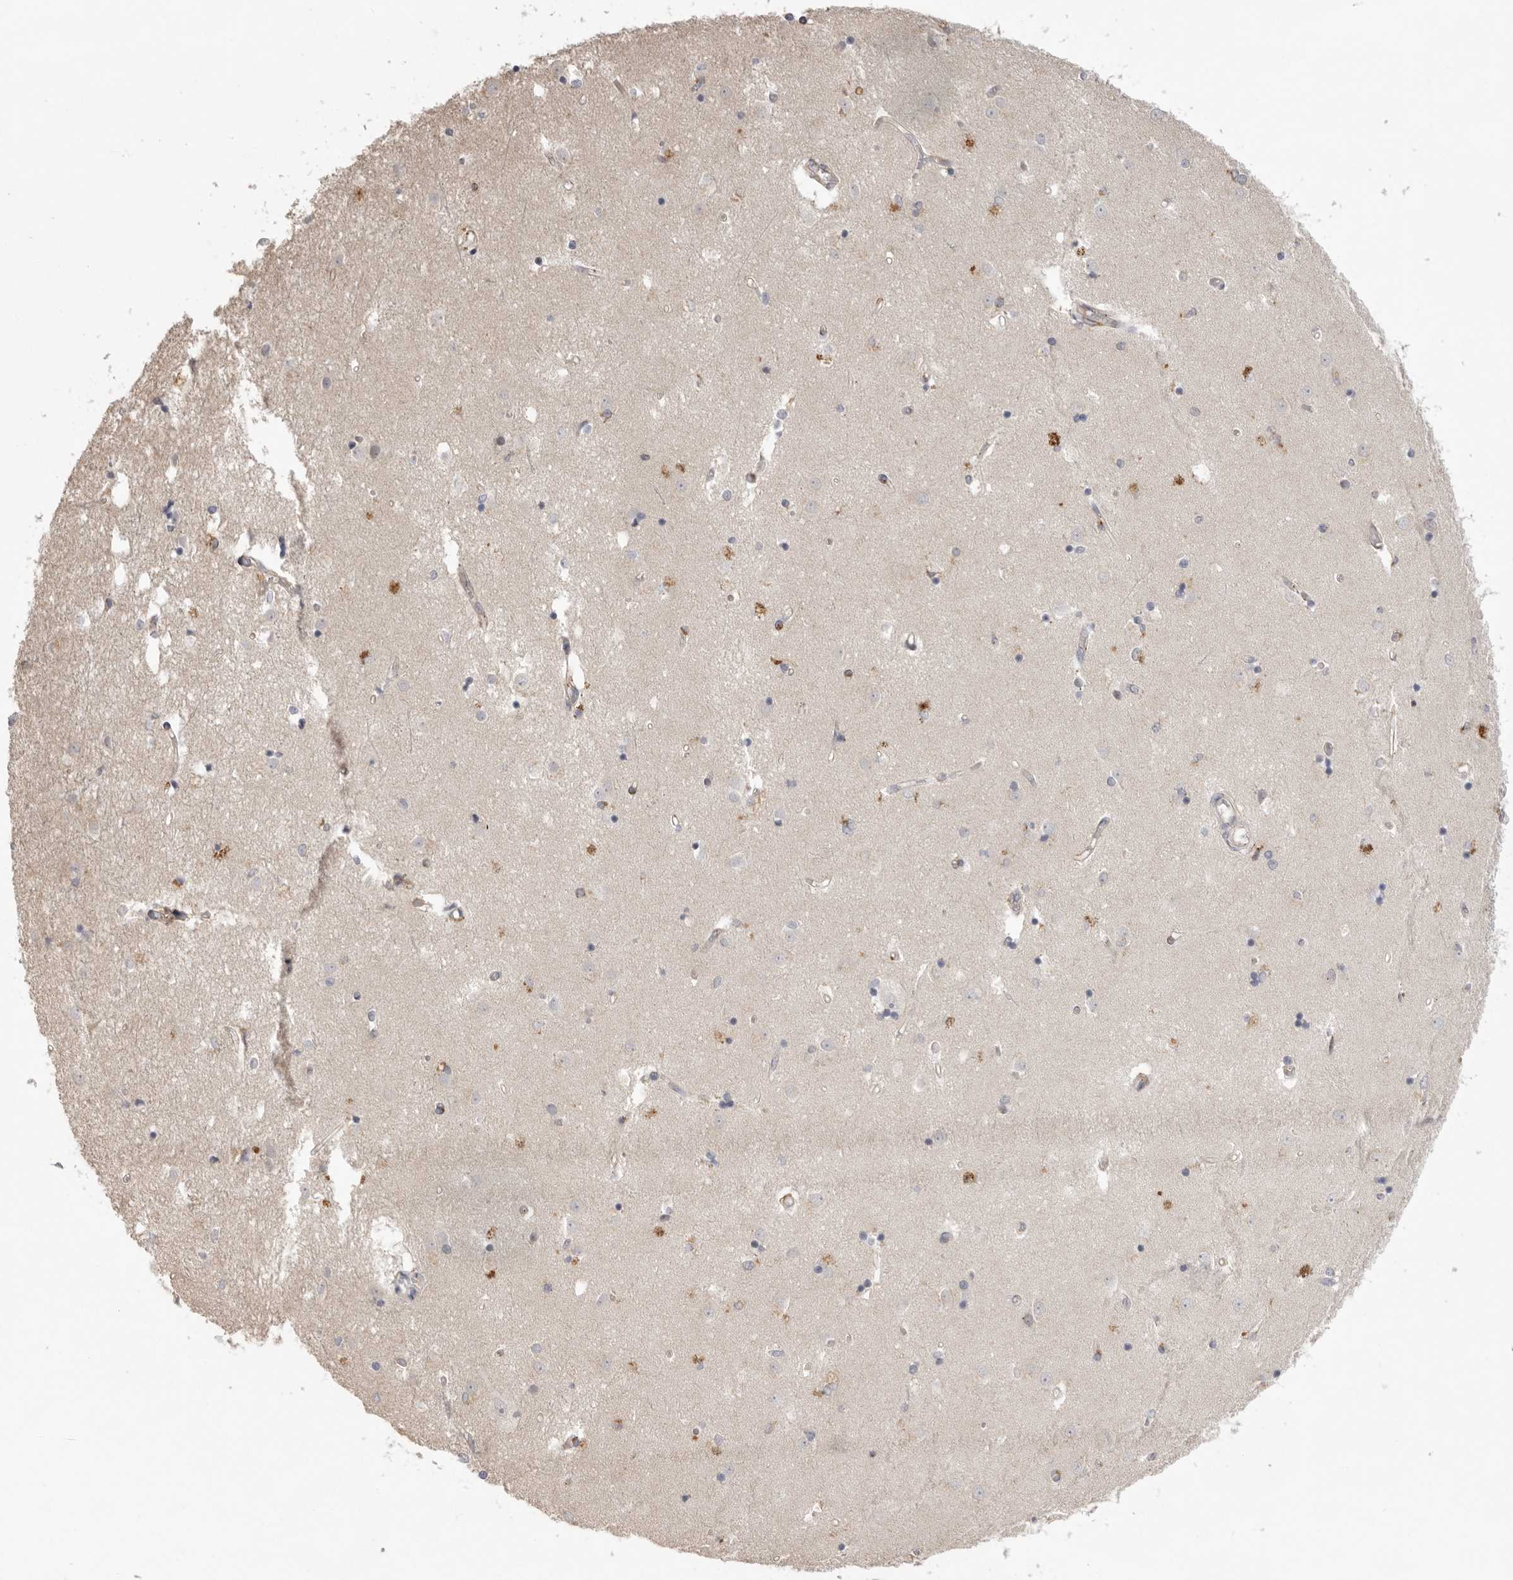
{"staining": {"intensity": "weak", "quantity": "<25%", "location": "cytoplasmic/membranous"}, "tissue": "caudate", "cell_type": "Glial cells", "image_type": "normal", "snomed": [{"axis": "morphology", "description": "Normal tissue, NOS"}, {"axis": "topography", "description": "Lateral ventricle wall"}], "caption": "Human caudate stained for a protein using immunohistochemistry (IHC) shows no expression in glial cells.", "gene": "TLR3", "patient": {"sex": "male", "age": 45}}